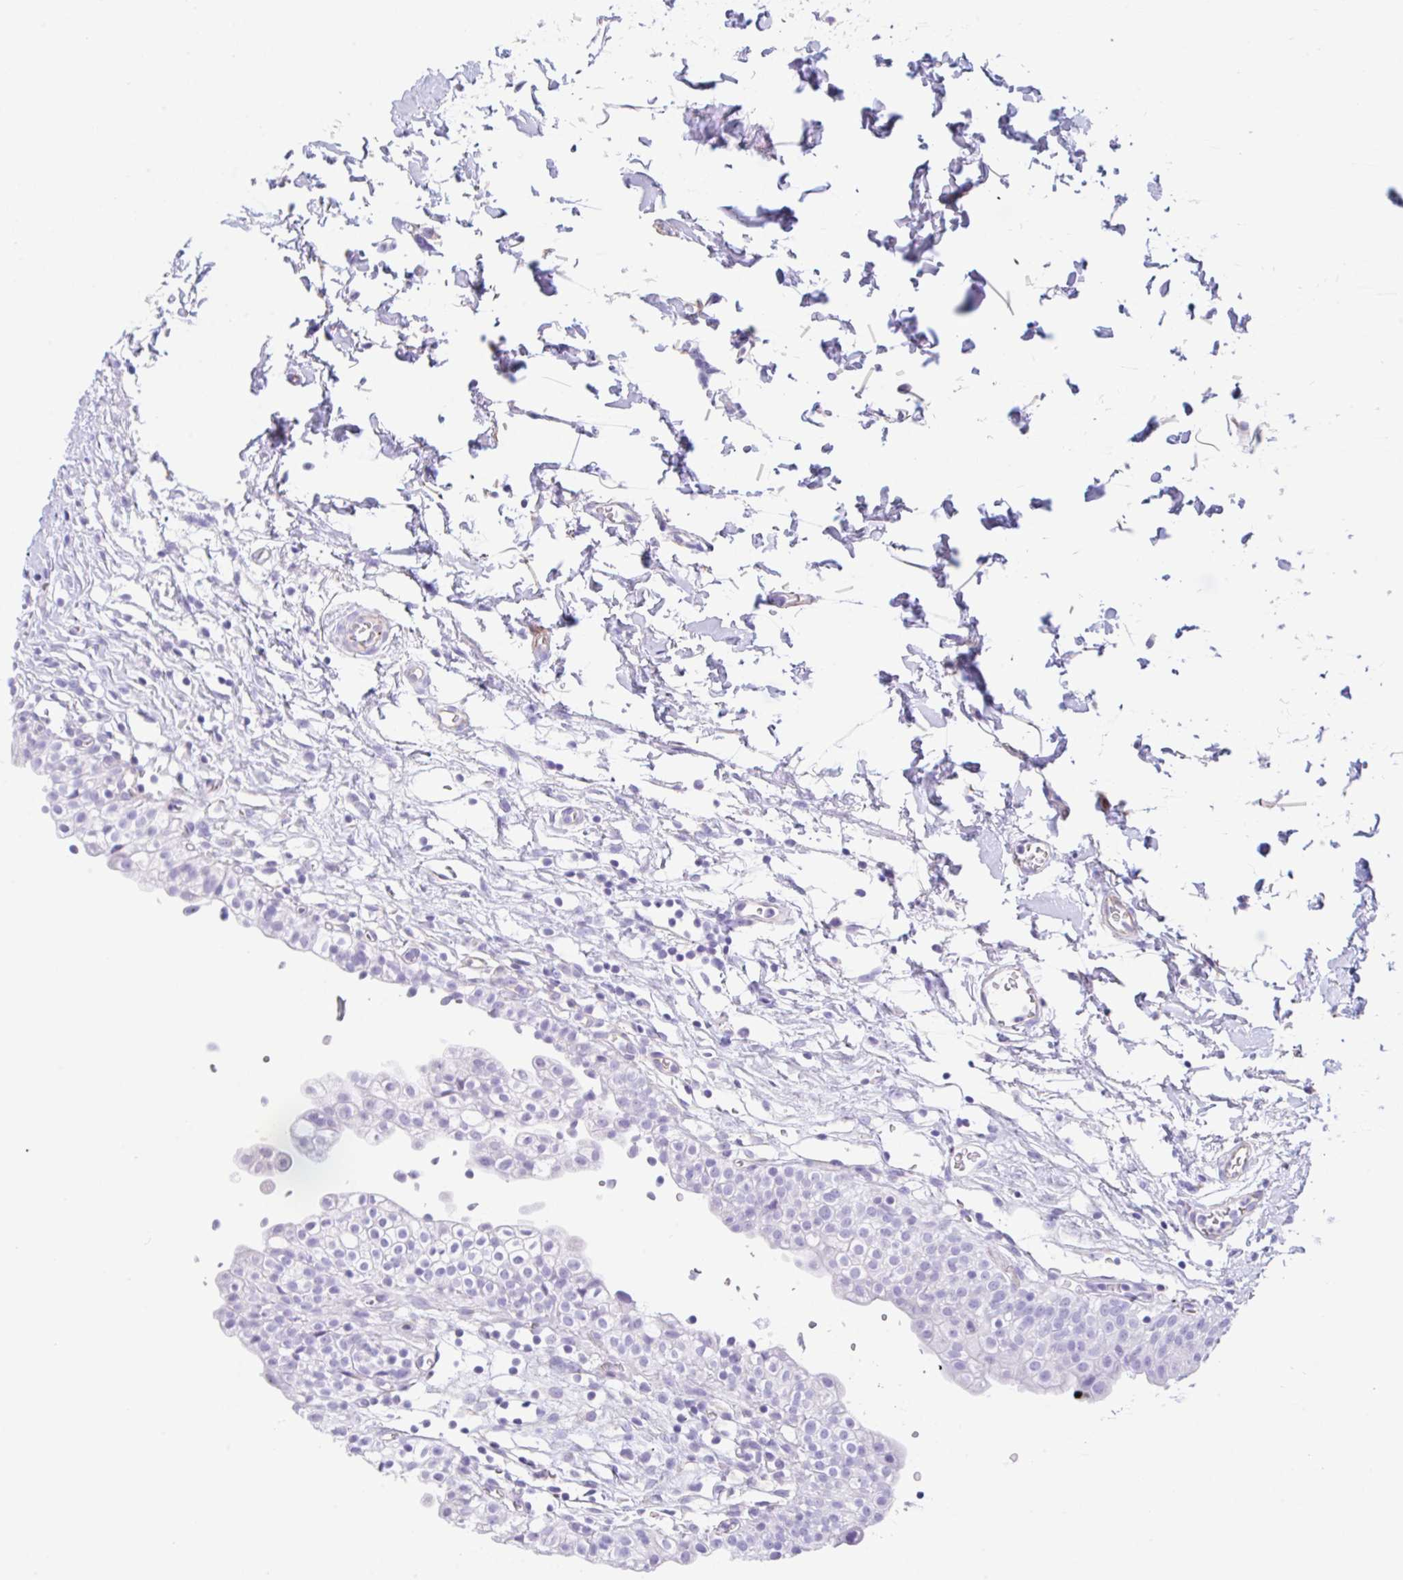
{"staining": {"intensity": "negative", "quantity": "none", "location": "none"}, "tissue": "urinary bladder", "cell_type": "Urothelial cells", "image_type": "normal", "snomed": [{"axis": "morphology", "description": "Normal tissue, NOS"}, {"axis": "topography", "description": "Urinary bladder"}, {"axis": "topography", "description": "Peripheral nerve tissue"}], "caption": "Immunohistochemistry histopathology image of normal urinary bladder stained for a protein (brown), which shows no expression in urothelial cells. The staining is performed using DAB (3,3'-diaminobenzidine) brown chromogen with nuclei counter-stained in using hematoxylin.", "gene": "NDUFAF8", "patient": {"sex": "male", "age": 55}}